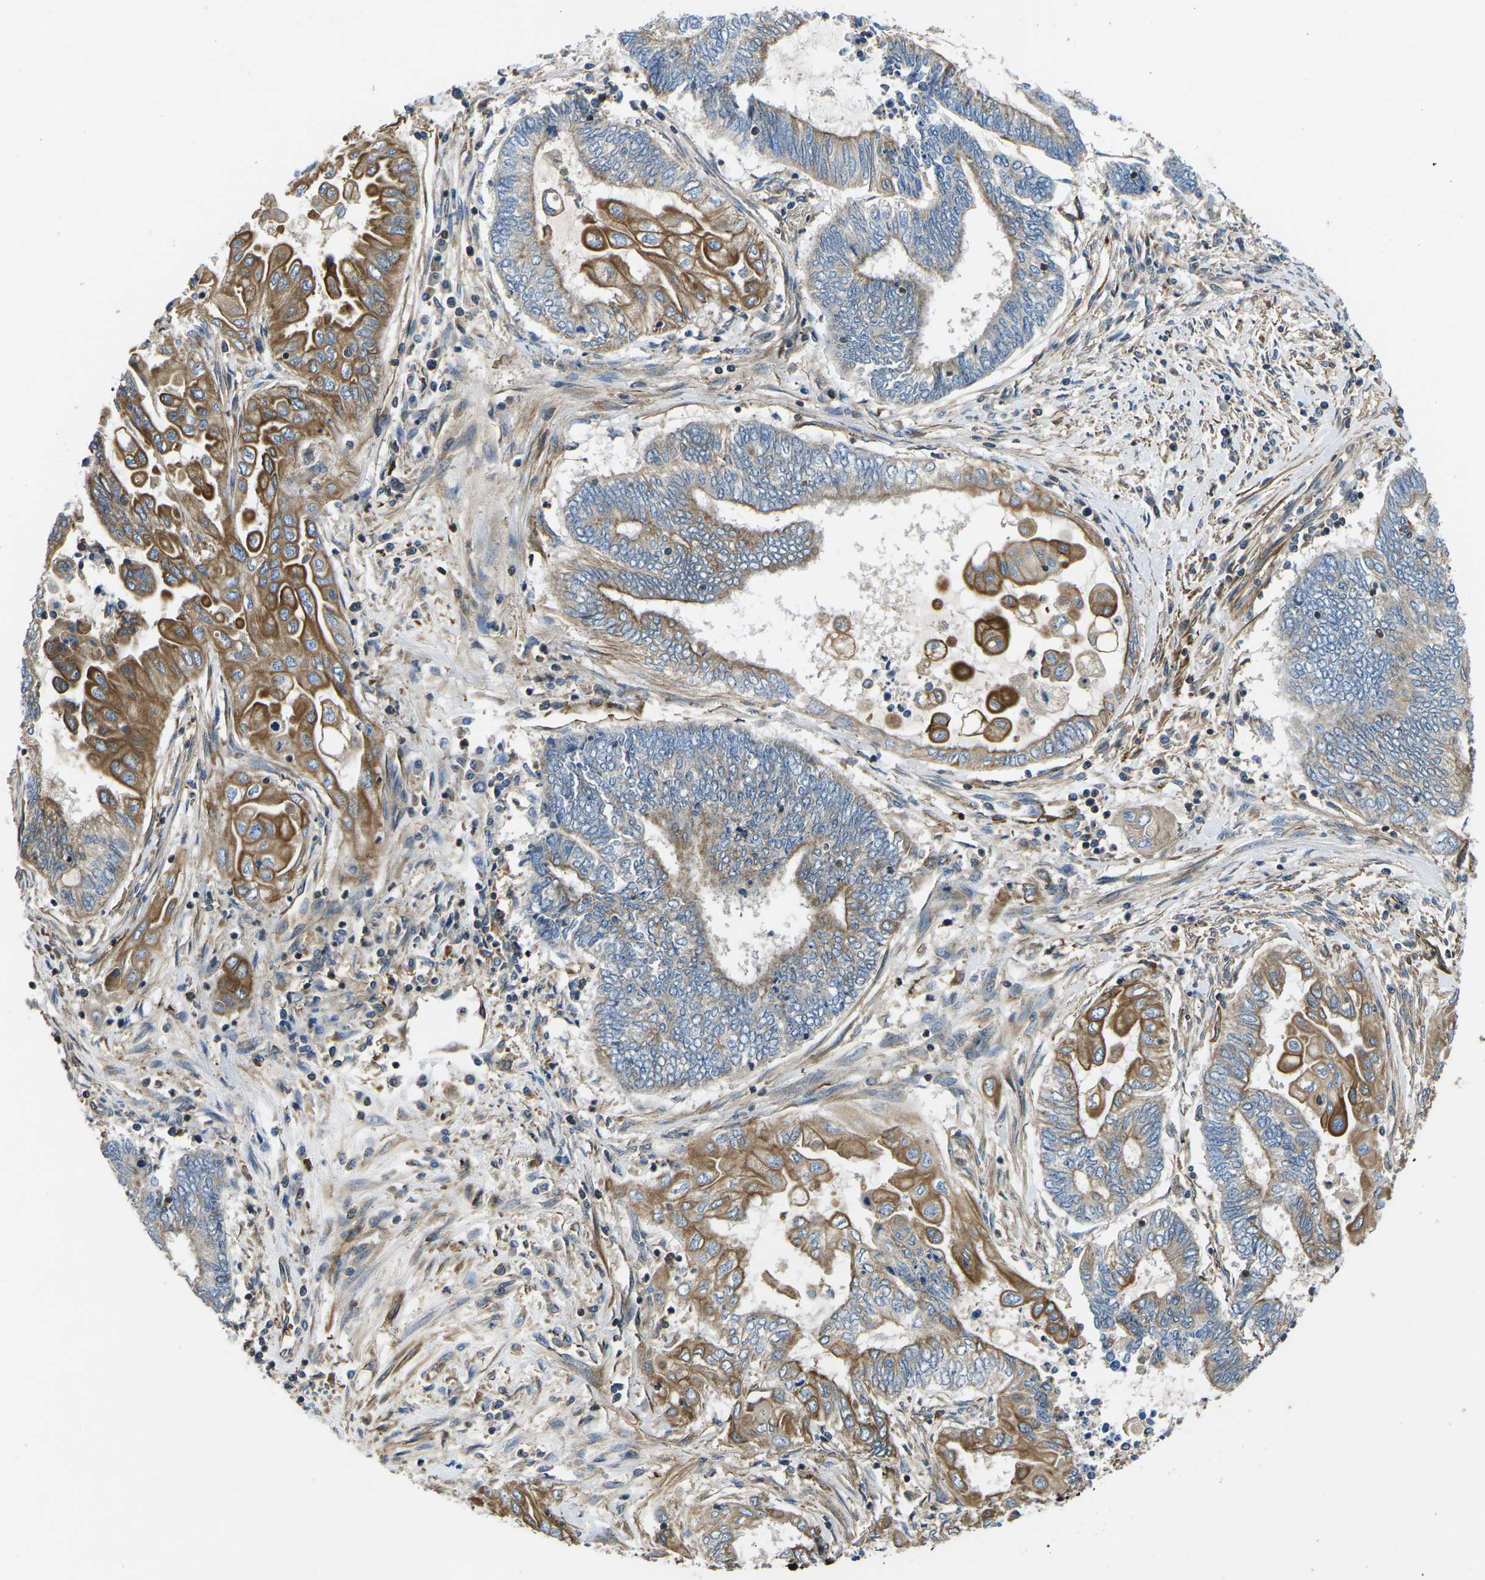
{"staining": {"intensity": "moderate", "quantity": "25%-75%", "location": "cytoplasmic/membranous"}, "tissue": "endometrial cancer", "cell_type": "Tumor cells", "image_type": "cancer", "snomed": [{"axis": "morphology", "description": "Adenocarcinoma, NOS"}, {"axis": "topography", "description": "Uterus"}, {"axis": "topography", "description": "Endometrium"}], "caption": "DAB (3,3'-diaminobenzidine) immunohistochemical staining of human endometrial adenocarcinoma shows moderate cytoplasmic/membranous protein positivity in approximately 25%-75% of tumor cells.", "gene": "KCNJ15", "patient": {"sex": "female", "age": 70}}